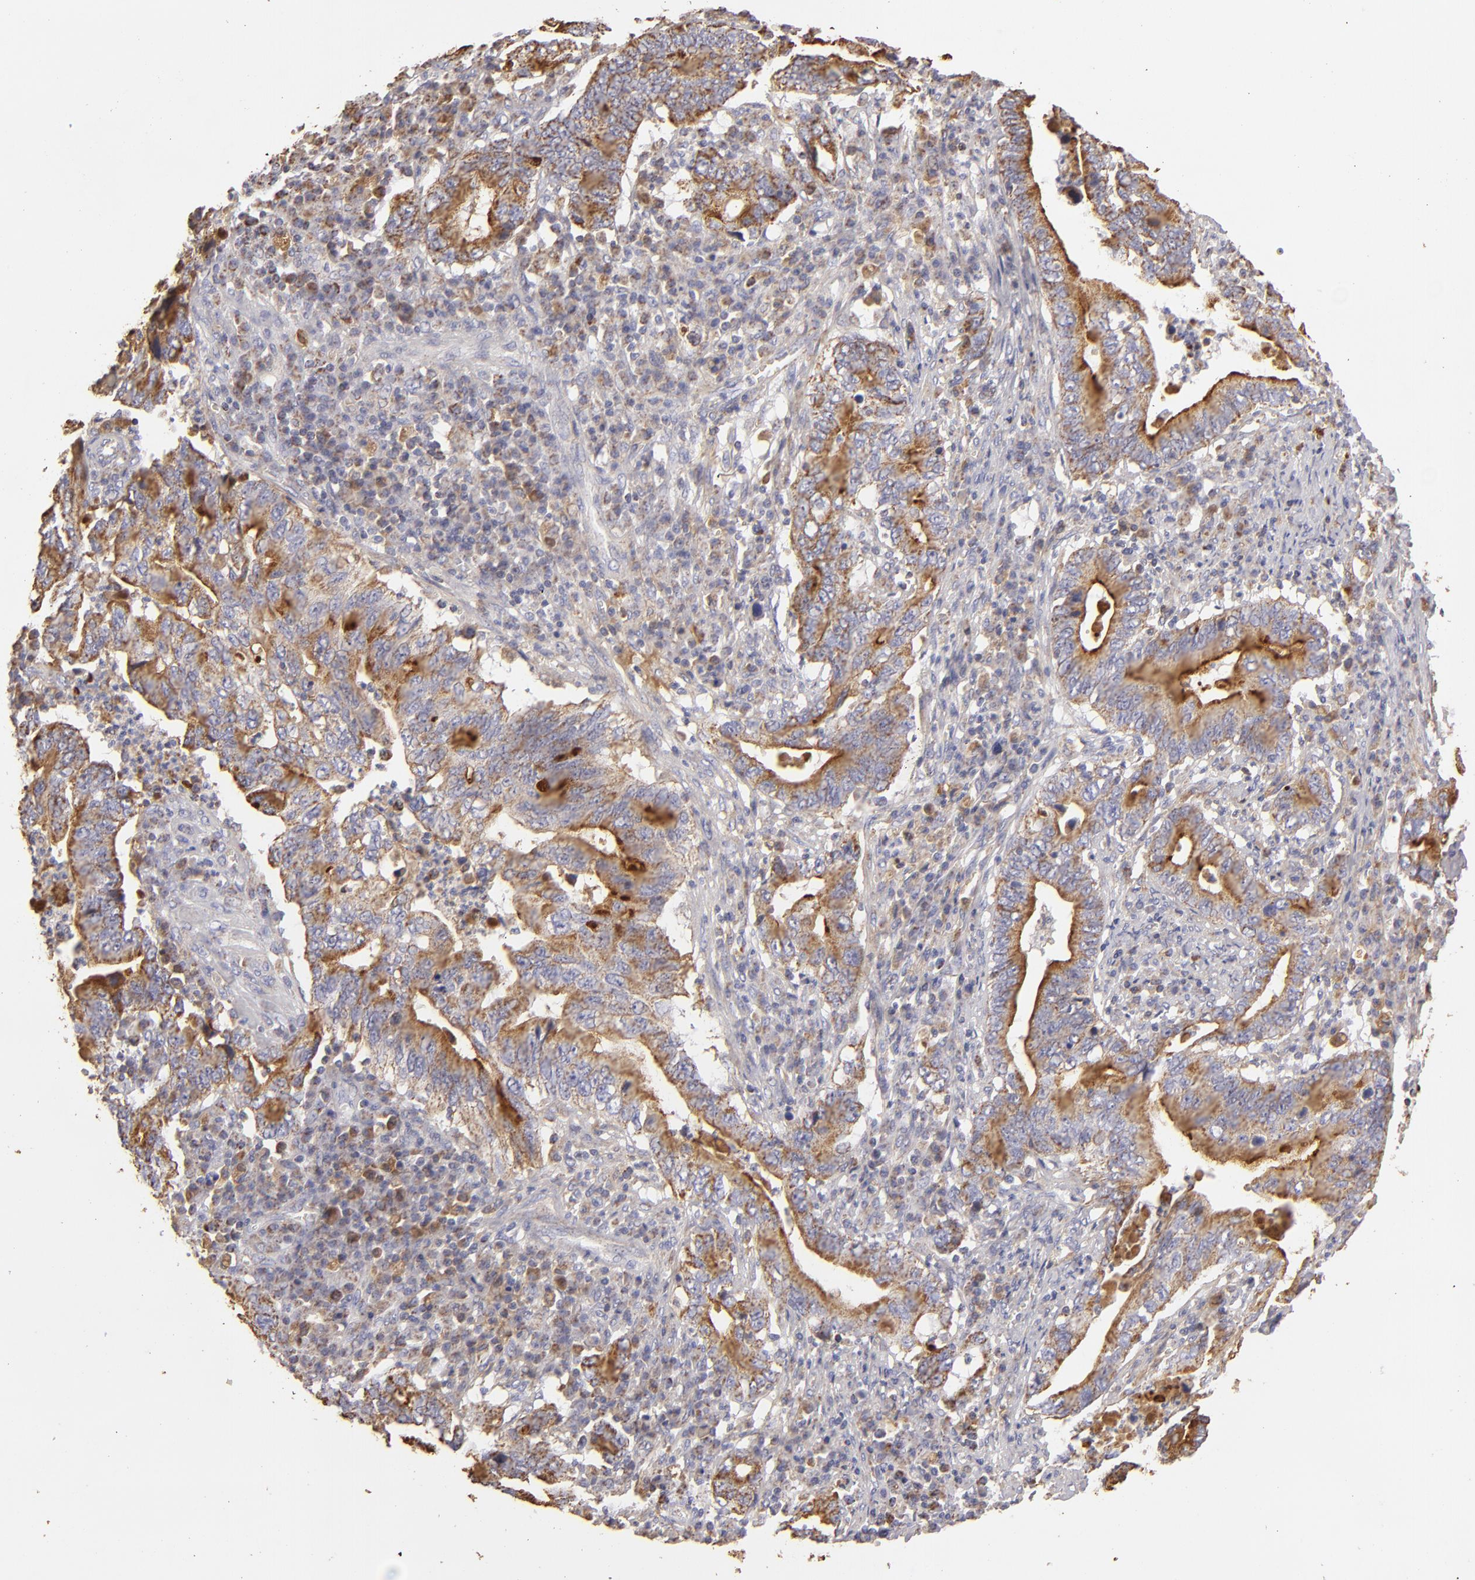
{"staining": {"intensity": "moderate", "quantity": ">75%", "location": "cytoplasmic/membranous"}, "tissue": "stomach cancer", "cell_type": "Tumor cells", "image_type": "cancer", "snomed": [{"axis": "morphology", "description": "Adenocarcinoma, NOS"}, {"axis": "topography", "description": "Stomach, upper"}], "caption": "Immunohistochemical staining of adenocarcinoma (stomach) exhibits medium levels of moderate cytoplasmic/membranous protein expression in about >75% of tumor cells.", "gene": "CFB", "patient": {"sex": "male", "age": 63}}